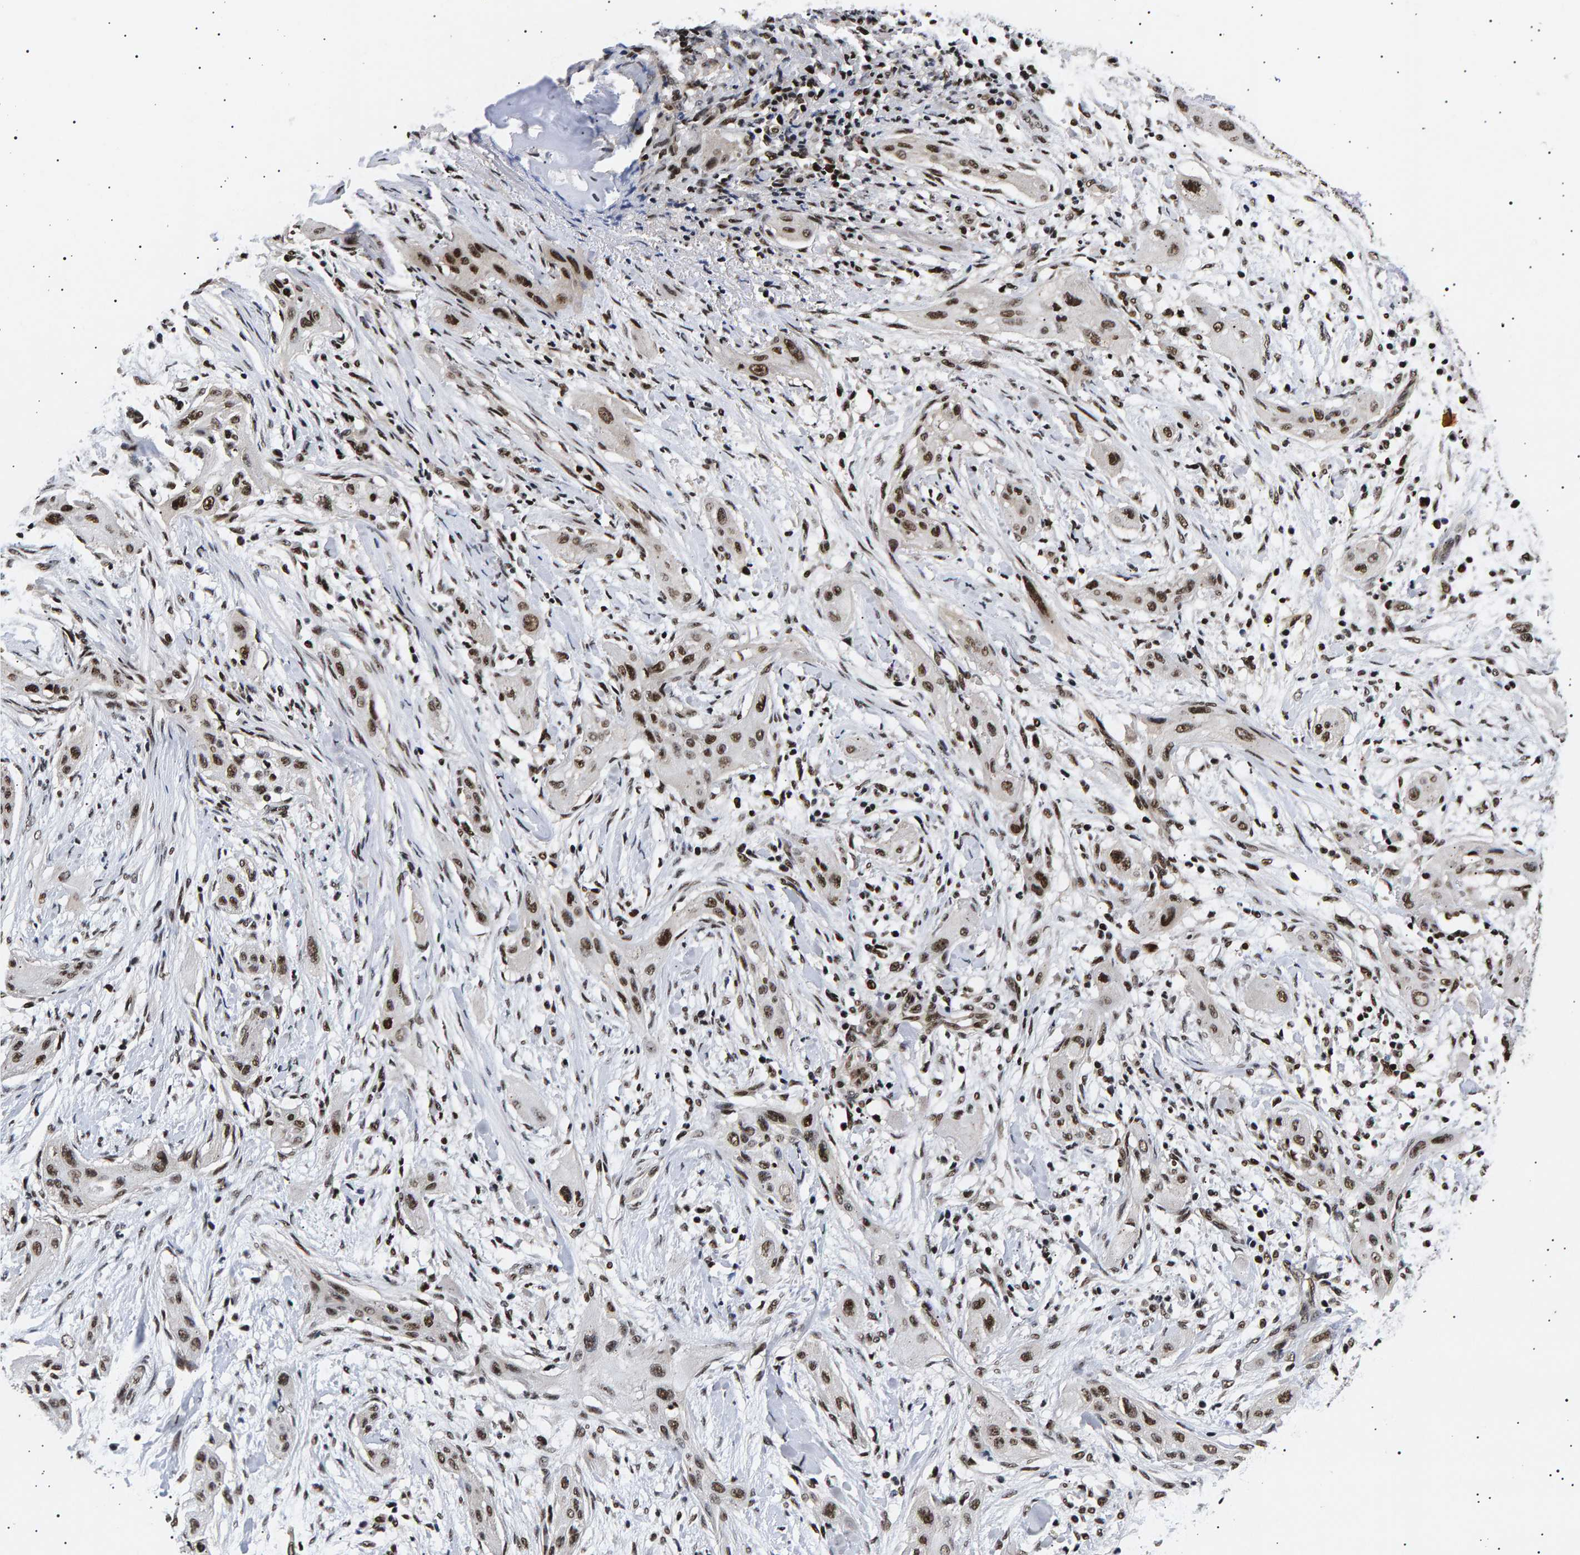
{"staining": {"intensity": "strong", "quantity": ">75%", "location": "nuclear"}, "tissue": "lung cancer", "cell_type": "Tumor cells", "image_type": "cancer", "snomed": [{"axis": "morphology", "description": "Squamous cell carcinoma, NOS"}, {"axis": "topography", "description": "Lung"}], "caption": "Immunohistochemical staining of squamous cell carcinoma (lung) exhibits high levels of strong nuclear protein staining in about >75% of tumor cells. The staining is performed using DAB (3,3'-diaminobenzidine) brown chromogen to label protein expression. The nuclei are counter-stained blue using hematoxylin.", "gene": "ANKRD40", "patient": {"sex": "female", "age": 47}}